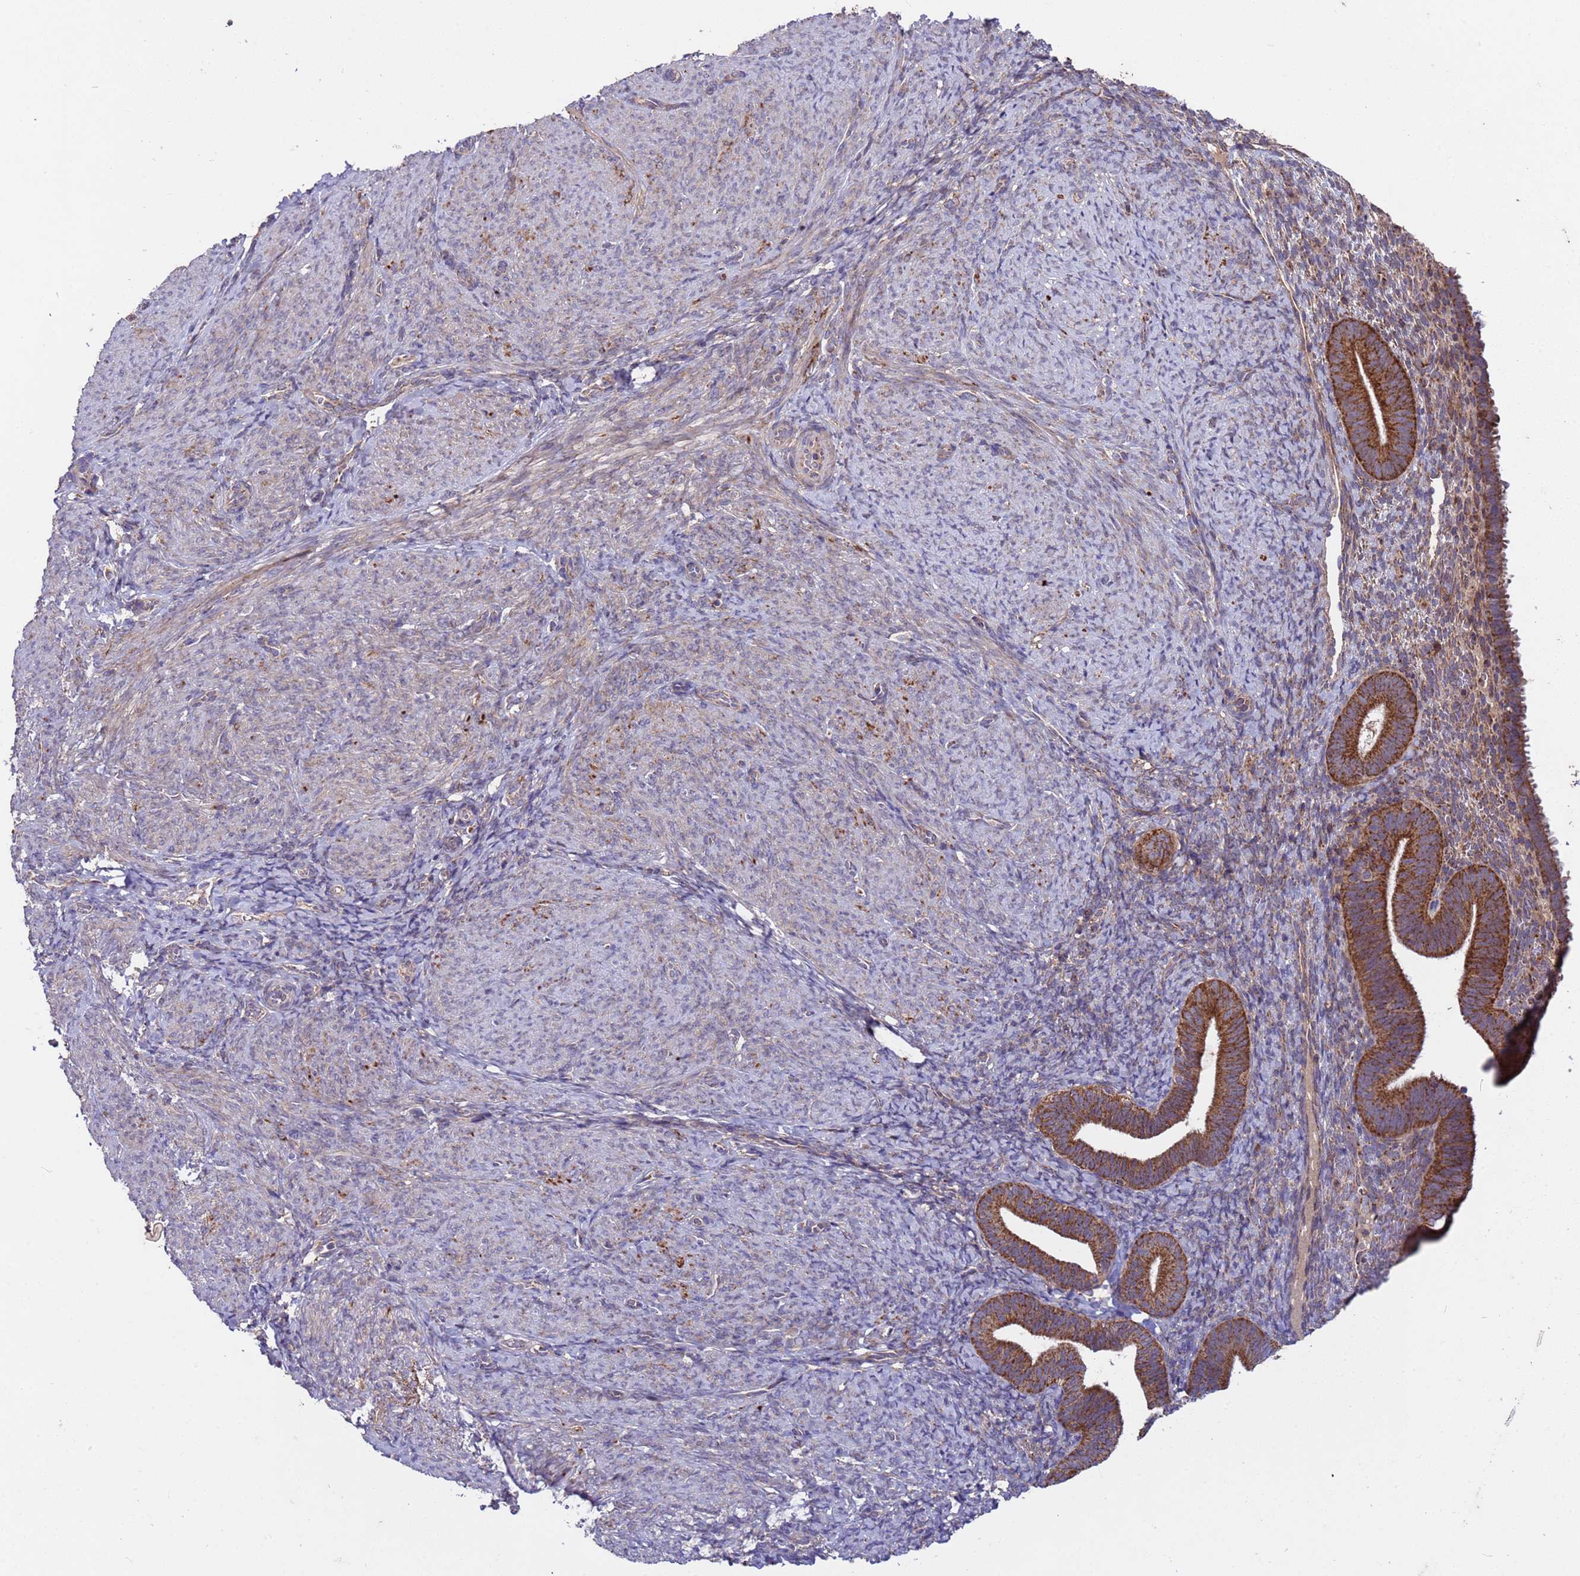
{"staining": {"intensity": "negative", "quantity": "none", "location": "none"}, "tissue": "endometrium", "cell_type": "Cells in endometrial stroma", "image_type": "normal", "snomed": [{"axis": "morphology", "description": "Normal tissue, NOS"}, {"axis": "topography", "description": "Endometrium"}], "caption": "This is an immunohistochemistry histopathology image of normal endometrium. There is no positivity in cells in endometrial stroma.", "gene": "ACAD8", "patient": {"sex": "female", "age": 65}}